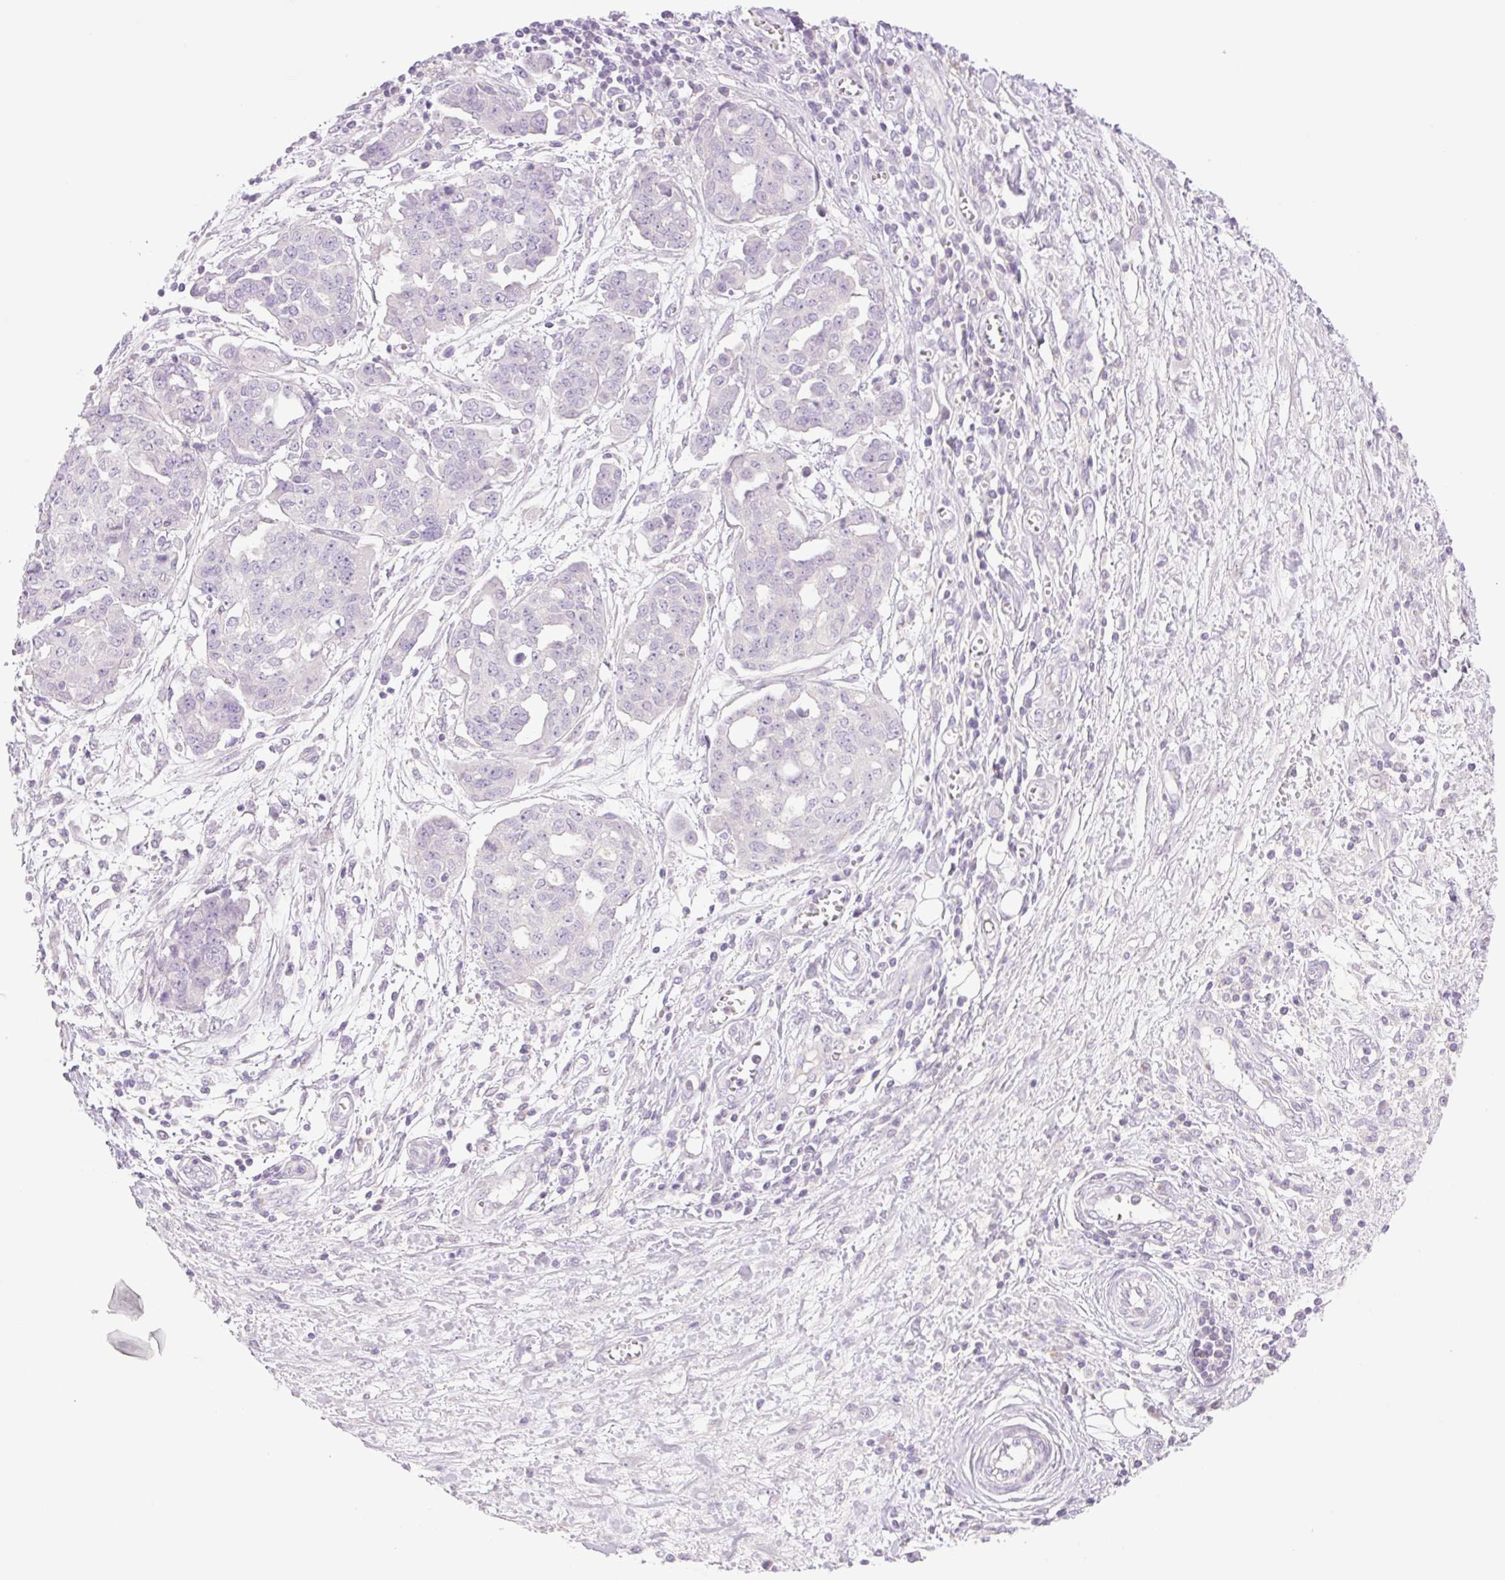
{"staining": {"intensity": "negative", "quantity": "none", "location": "none"}, "tissue": "ovarian cancer", "cell_type": "Tumor cells", "image_type": "cancer", "snomed": [{"axis": "morphology", "description": "Cystadenocarcinoma, serous, NOS"}, {"axis": "topography", "description": "Soft tissue"}, {"axis": "topography", "description": "Ovary"}], "caption": "Human ovarian cancer (serous cystadenocarcinoma) stained for a protein using IHC displays no expression in tumor cells.", "gene": "TBX15", "patient": {"sex": "female", "age": 57}}